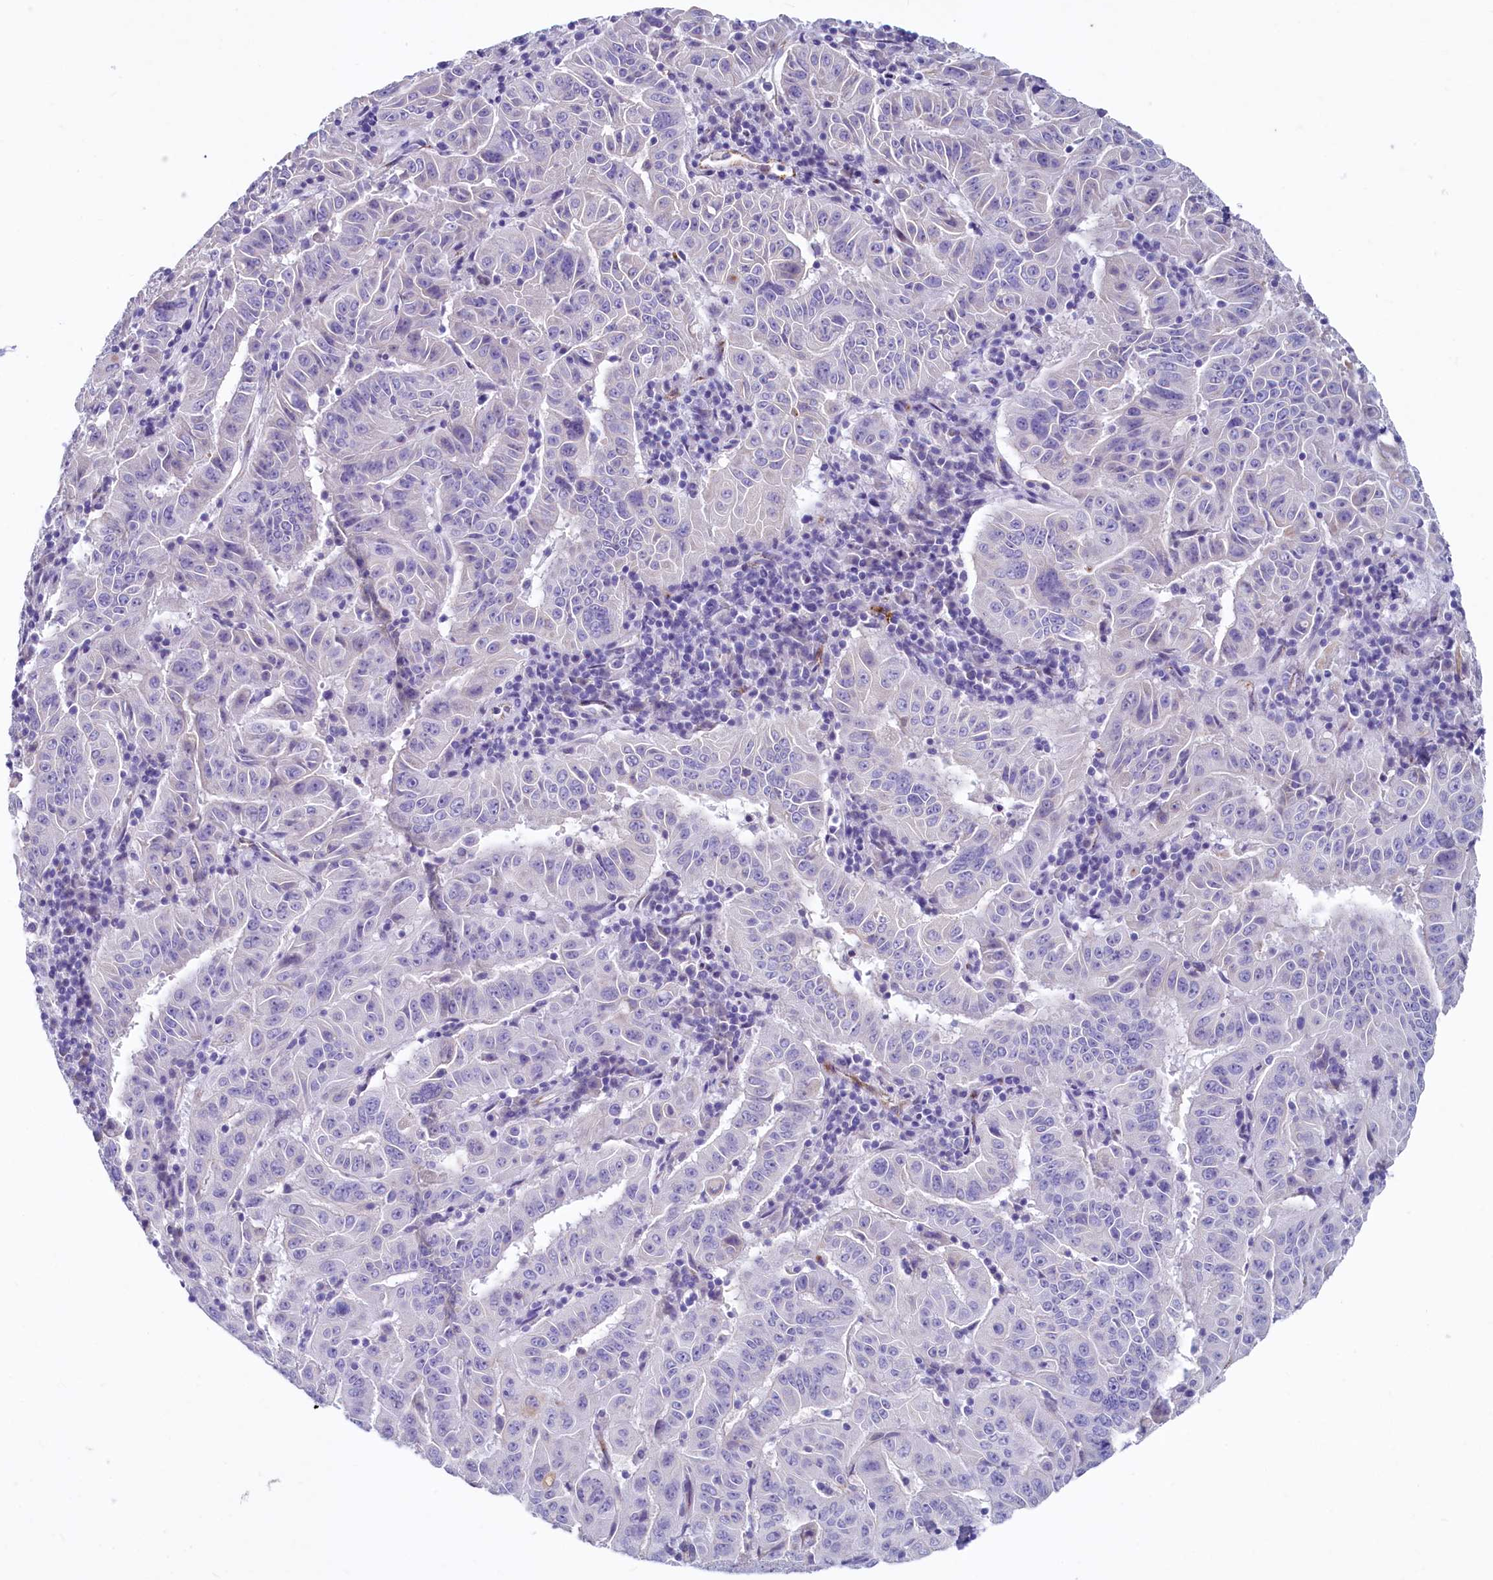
{"staining": {"intensity": "negative", "quantity": "none", "location": "none"}, "tissue": "pancreatic cancer", "cell_type": "Tumor cells", "image_type": "cancer", "snomed": [{"axis": "morphology", "description": "Adenocarcinoma, NOS"}, {"axis": "topography", "description": "Pancreas"}], "caption": "The immunohistochemistry image has no significant staining in tumor cells of pancreatic cancer tissue.", "gene": "INSC", "patient": {"sex": "male", "age": 63}}